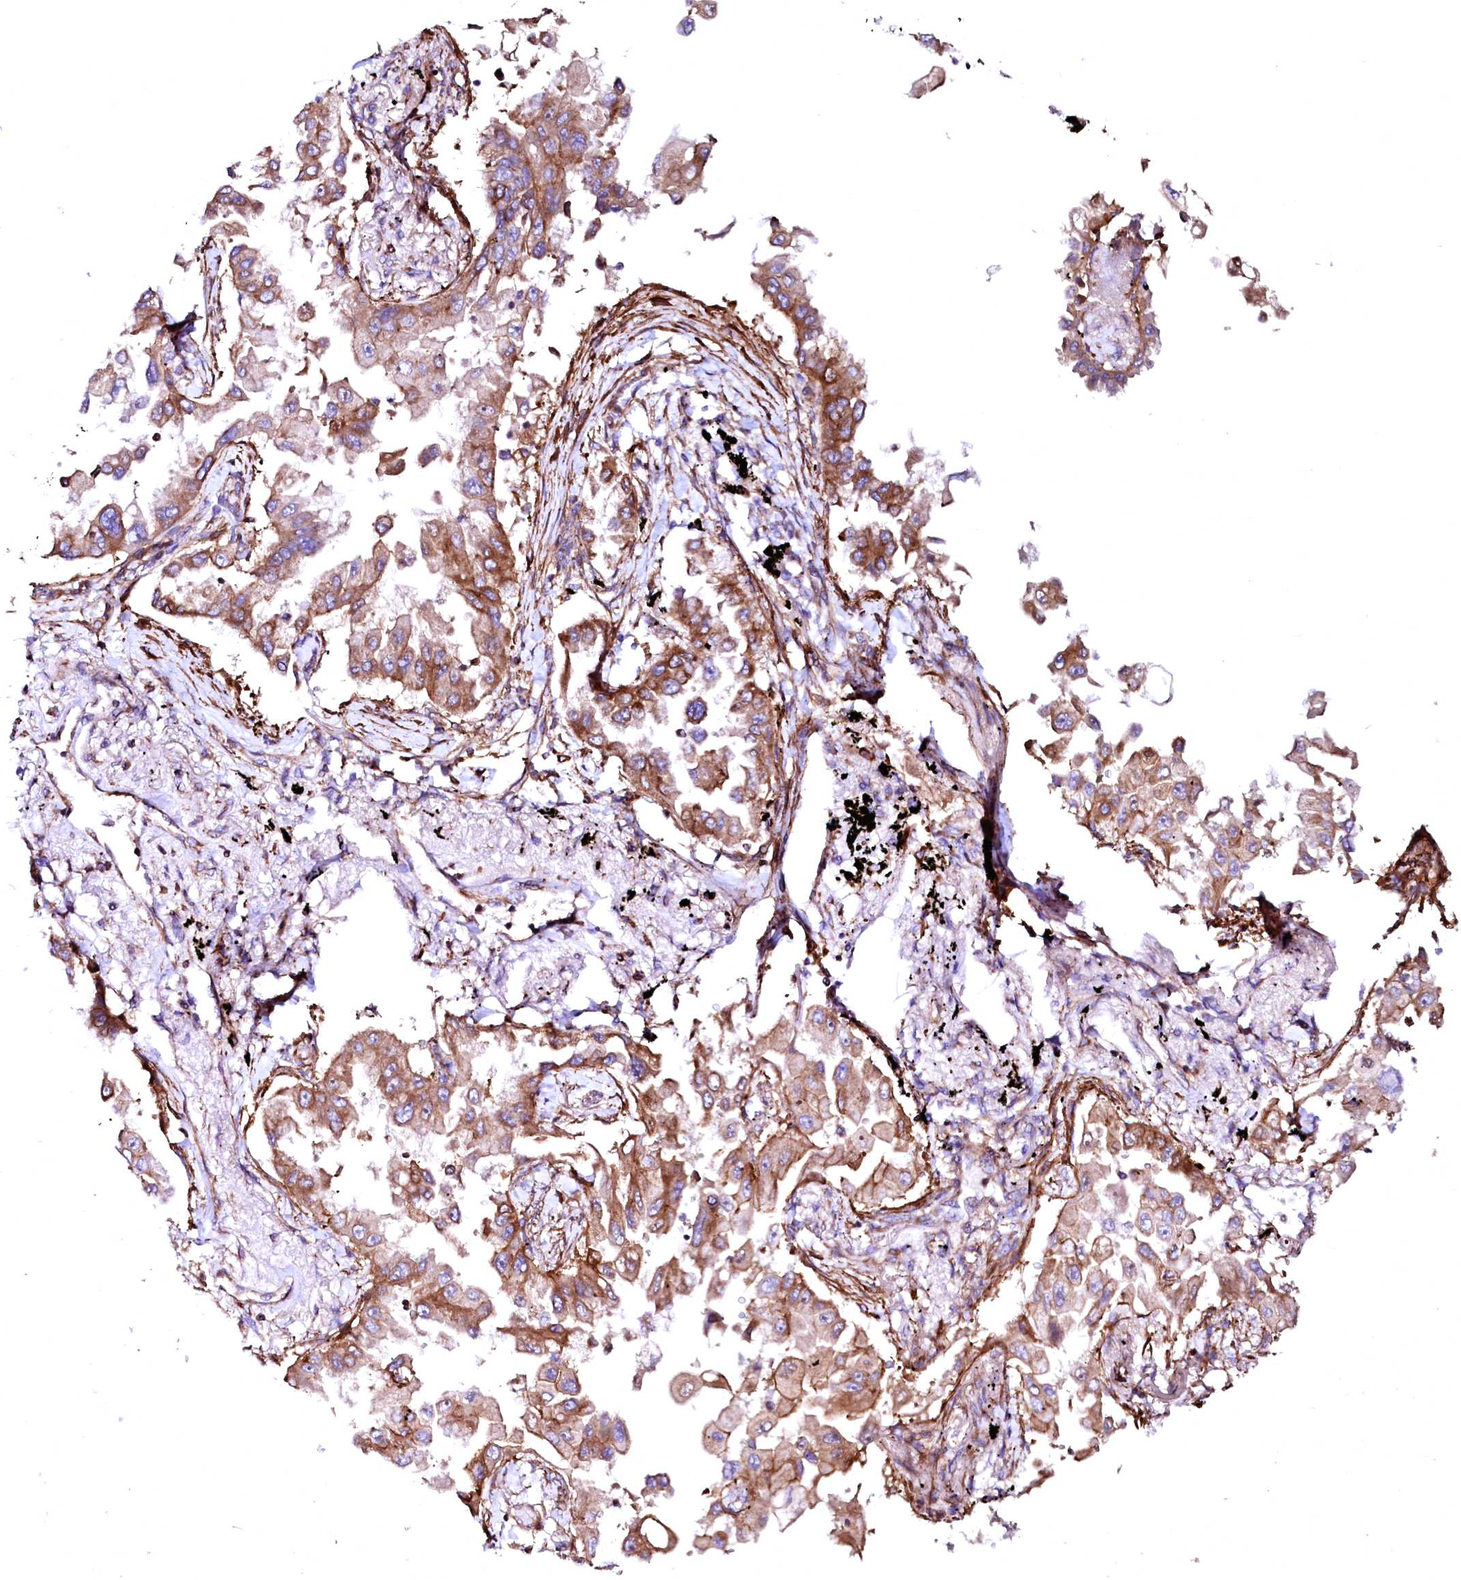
{"staining": {"intensity": "moderate", "quantity": ">75%", "location": "cytoplasmic/membranous"}, "tissue": "lung cancer", "cell_type": "Tumor cells", "image_type": "cancer", "snomed": [{"axis": "morphology", "description": "Adenocarcinoma, NOS"}, {"axis": "topography", "description": "Lung"}], "caption": "Protein staining reveals moderate cytoplasmic/membranous staining in approximately >75% of tumor cells in lung adenocarcinoma. (DAB = brown stain, brightfield microscopy at high magnification).", "gene": "GPR176", "patient": {"sex": "female", "age": 67}}